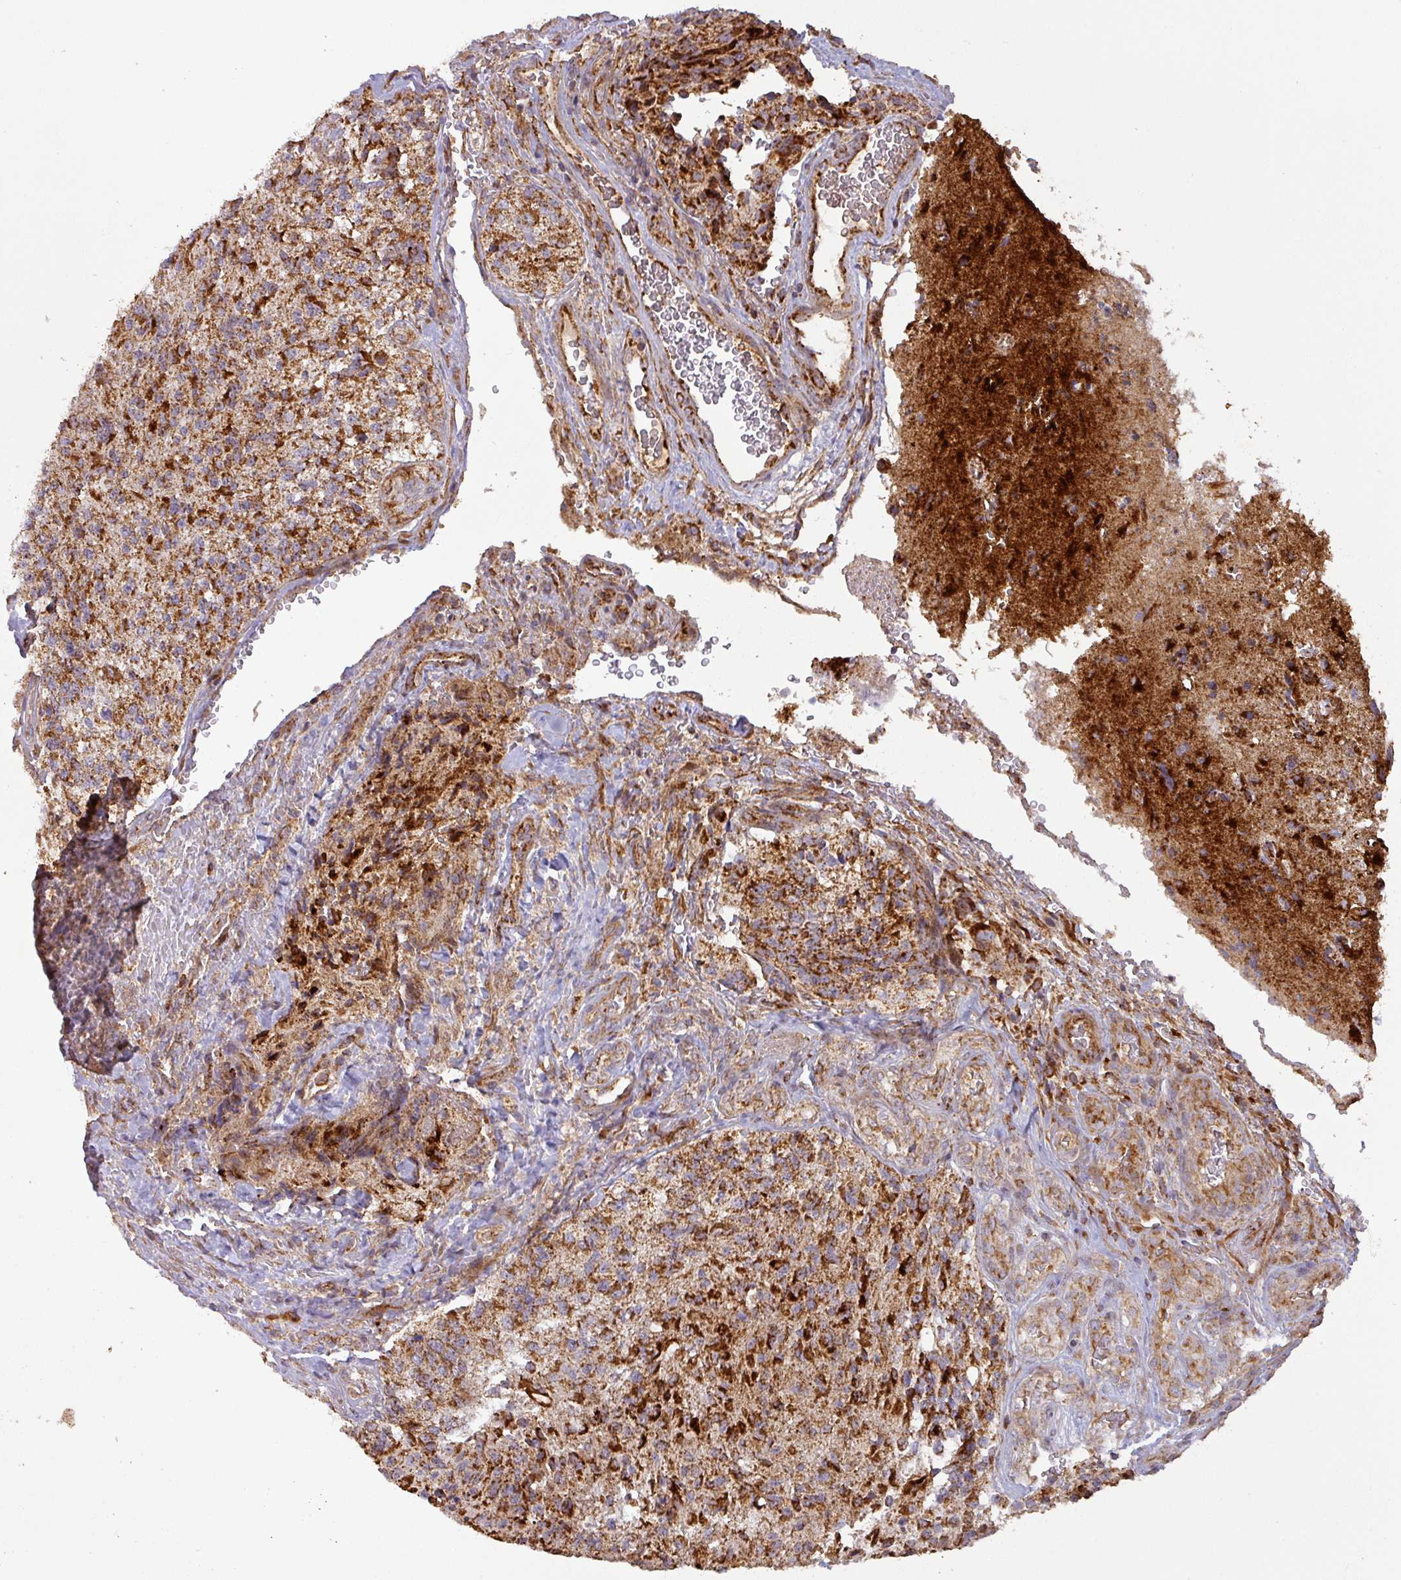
{"staining": {"intensity": "strong", "quantity": ">75%", "location": "cytoplasmic/membranous"}, "tissue": "glioma", "cell_type": "Tumor cells", "image_type": "cancer", "snomed": [{"axis": "morphology", "description": "Normal tissue, NOS"}, {"axis": "morphology", "description": "Glioma, malignant, High grade"}, {"axis": "topography", "description": "Cerebral cortex"}], "caption": "Immunohistochemistry (DAB (3,3'-diaminobenzidine)) staining of human malignant glioma (high-grade) reveals strong cytoplasmic/membranous protein staining in about >75% of tumor cells.", "gene": "GPD2", "patient": {"sex": "male", "age": 56}}